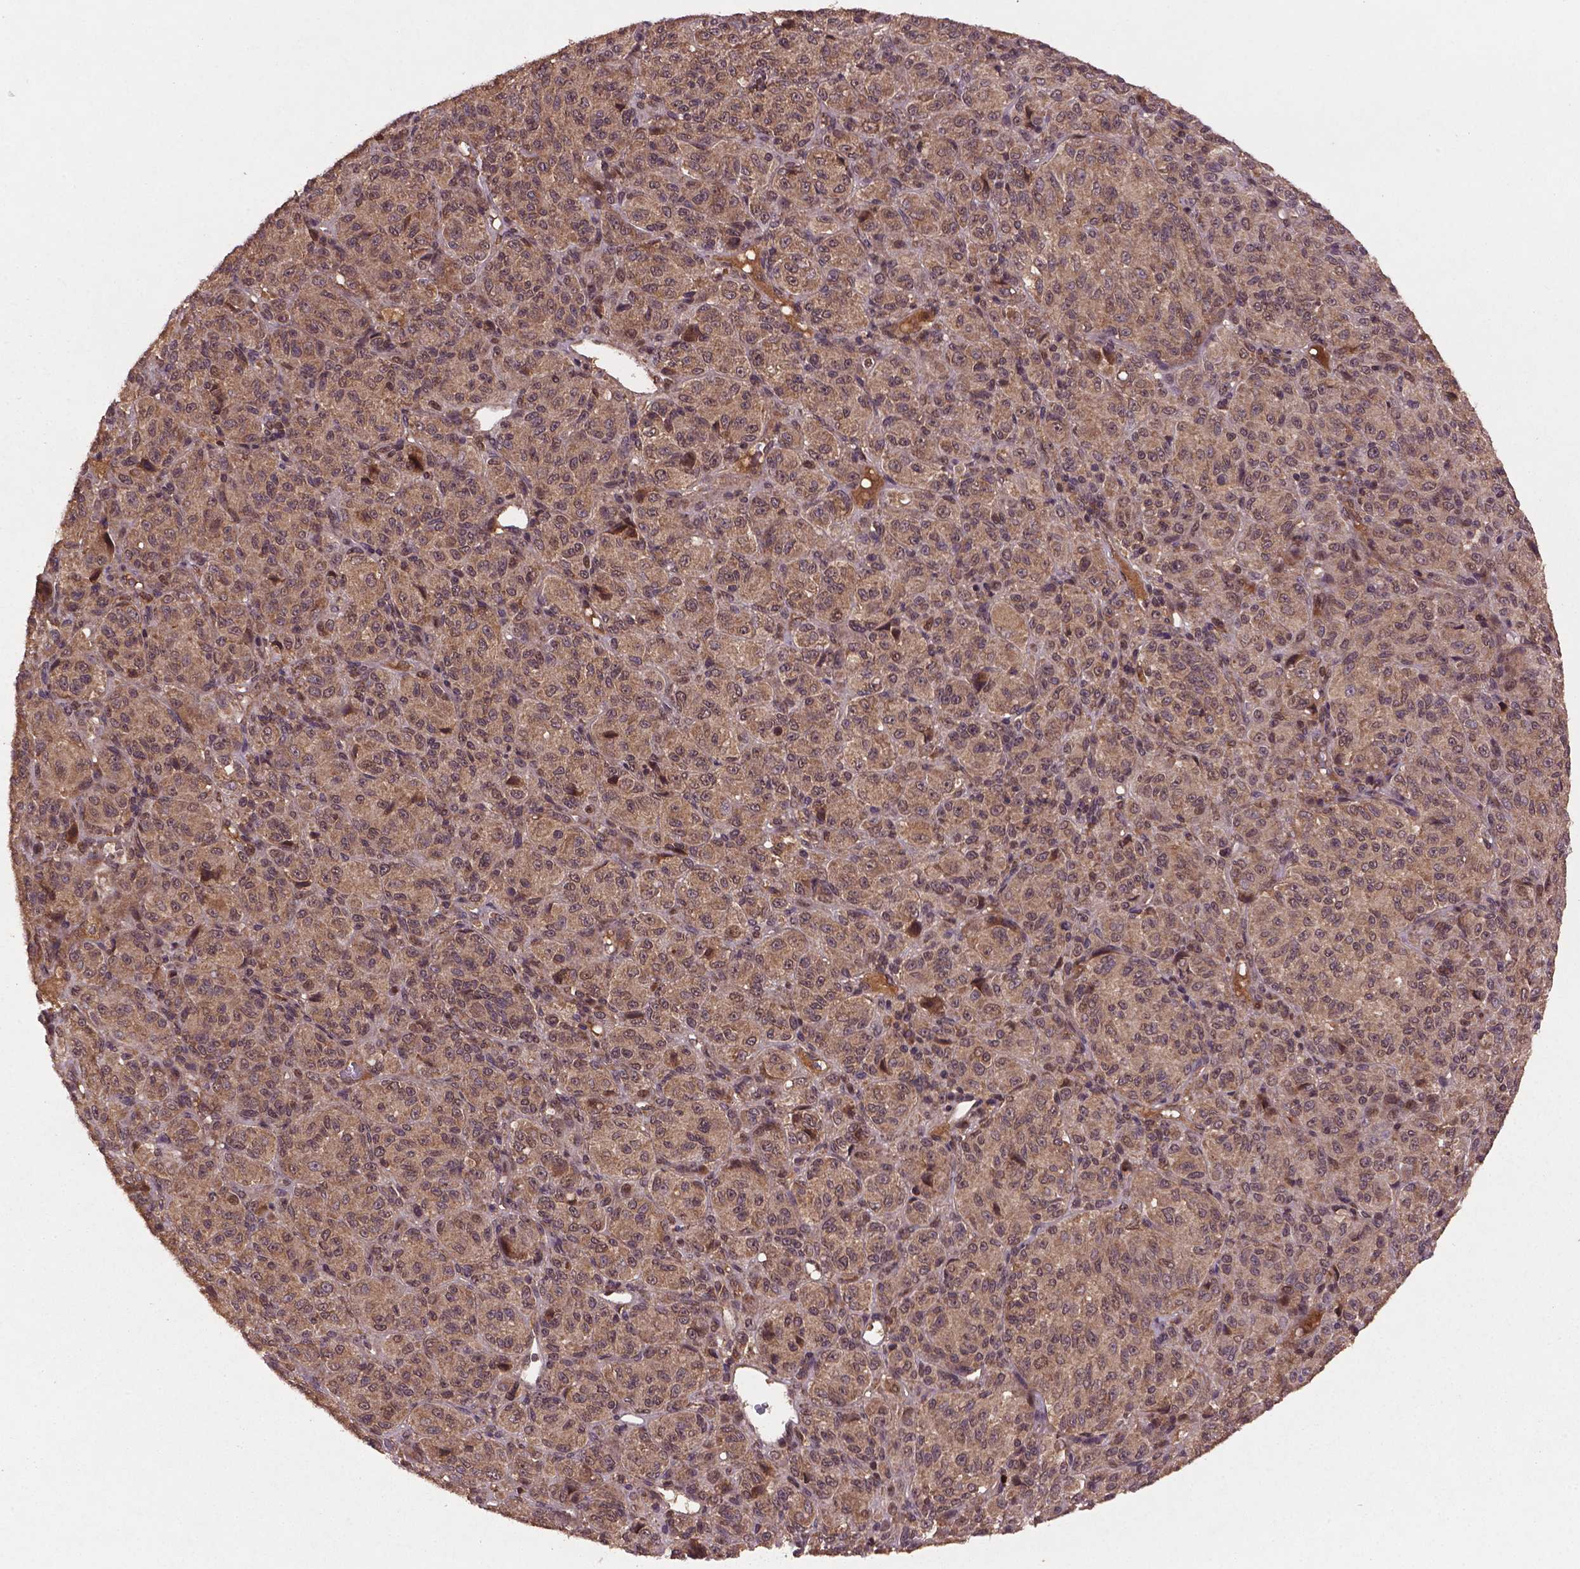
{"staining": {"intensity": "moderate", "quantity": ">75%", "location": "cytoplasmic/membranous,nuclear"}, "tissue": "melanoma", "cell_type": "Tumor cells", "image_type": "cancer", "snomed": [{"axis": "morphology", "description": "Malignant melanoma, Metastatic site"}, {"axis": "topography", "description": "Brain"}], "caption": "A histopathology image of malignant melanoma (metastatic site) stained for a protein shows moderate cytoplasmic/membranous and nuclear brown staining in tumor cells.", "gene": "NIPAL2", "patient": {"sex": "female", "age": 56}}